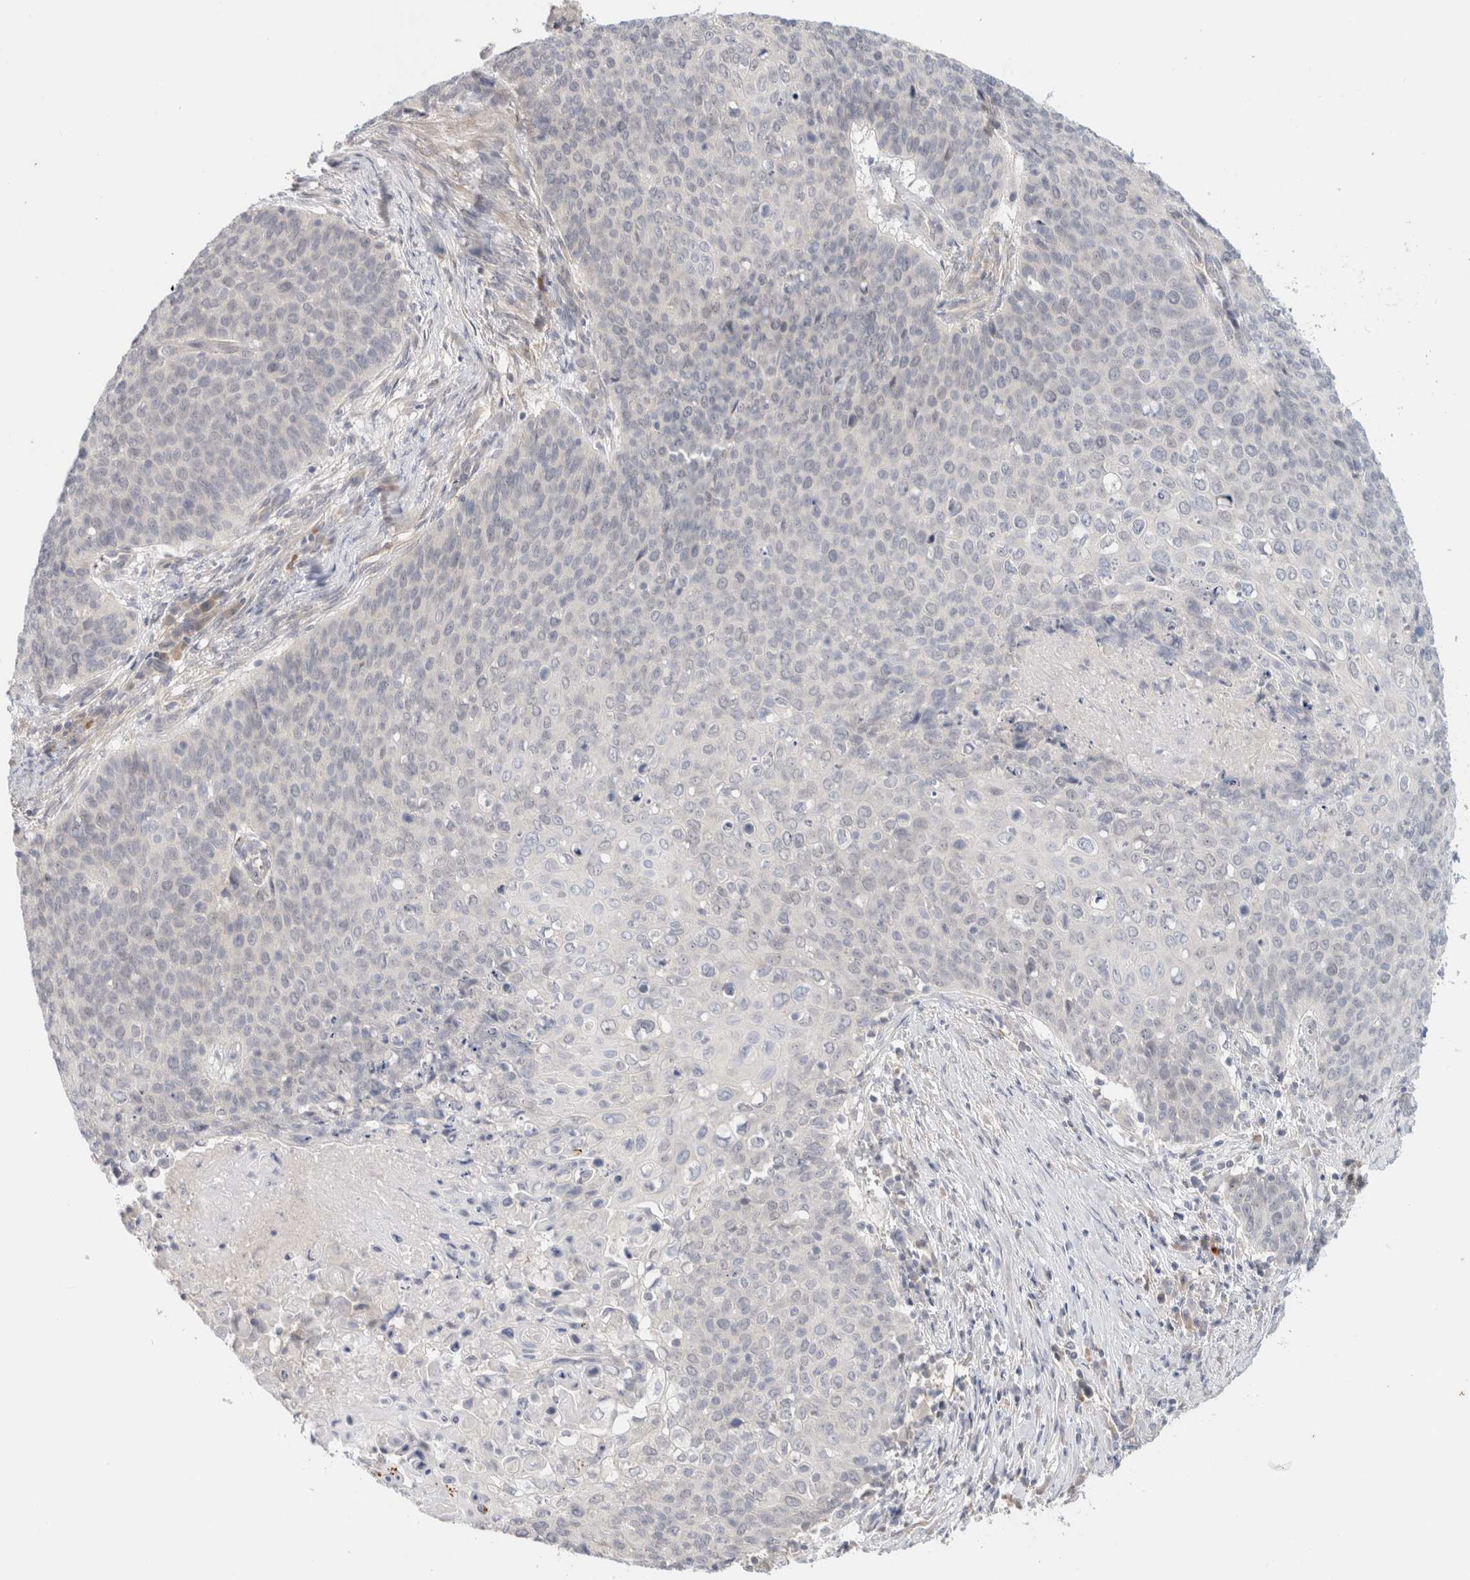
{"staining": {"intensity": "negative", "quantity": "none", "location": "none"}, "tissue": "cervical cancer", "cell_type": "Tumor cells", "image_type": "cancer", "snomed": [{"axis": "morphology", "description": "Squamous cell carcinoma, NOS"}, {"axis": "topography", "description": "Cervix"}], "caption": "Immunohistochemistry (IHC) histopathology image of cervical cancer stained for a protein (brown), which demonstrates no expression in tumor cells.", "gene": "SPRTN", "patient": {"sex": "female", "age": 39}}